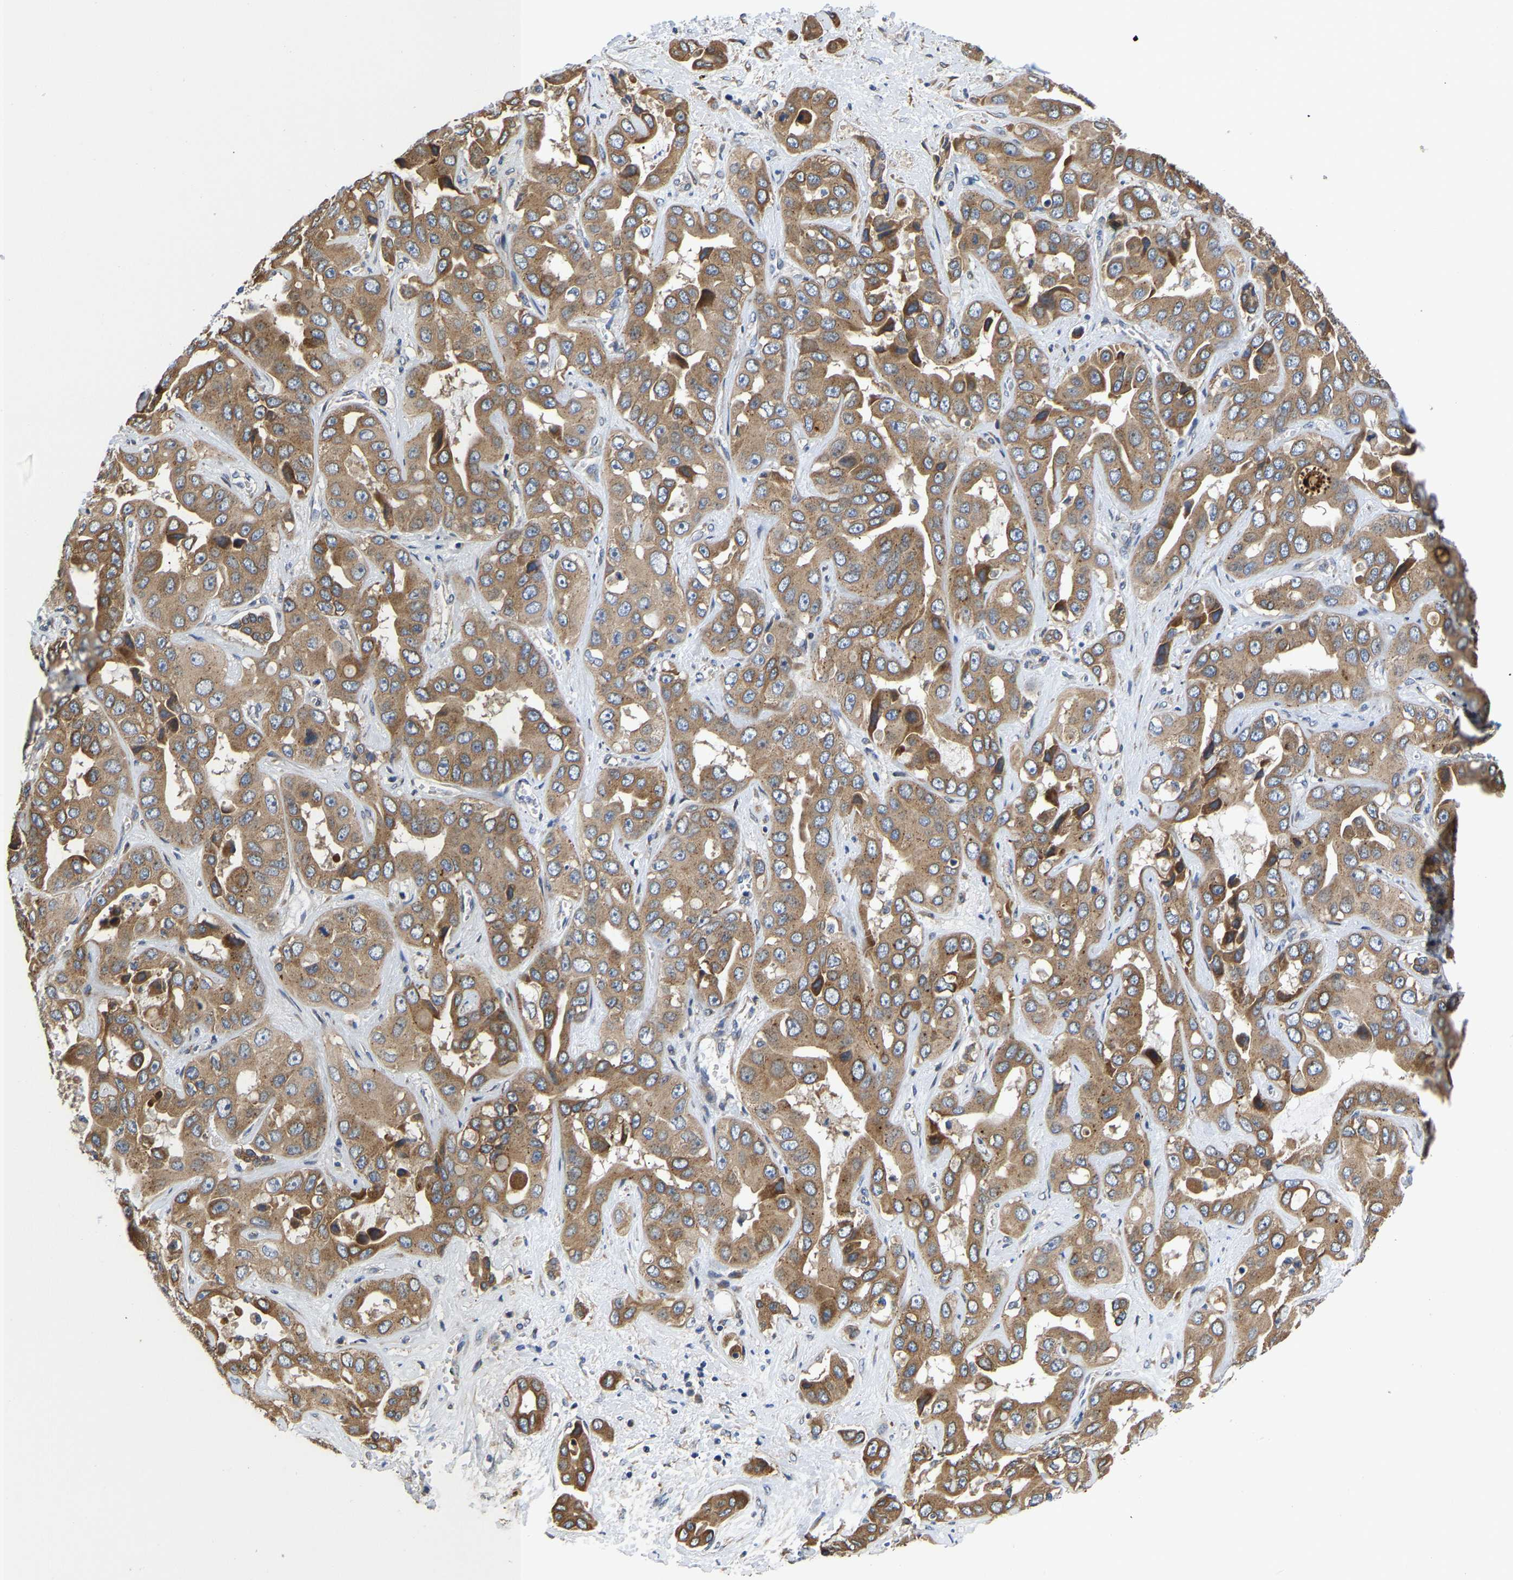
{"staining": {"intensity": "moderate", "quantity": ">75%", "location": "cytoplasmic/membranous"}, "tissue": "liver cancer", "cell_type": "Tumor cells", "image_type": "cancer", "snomed": [{"axis": "morphology", "description": "Cholangiocarcinoma"}, {"axis": "topography", "description": "Liver"}], "caption": "A micrograph of human cholangiocarcinoma (liver) stained for a protein shows moderate cytoplasmic/membranous brown staining in tumor cells. The protein is stained brown, and the nuclei are stained in blue (DAB IHC with brightfield microscopy, high magnification).", "gene": "ARL6IP5", "patient": {"sex": "female", "age": 52}}